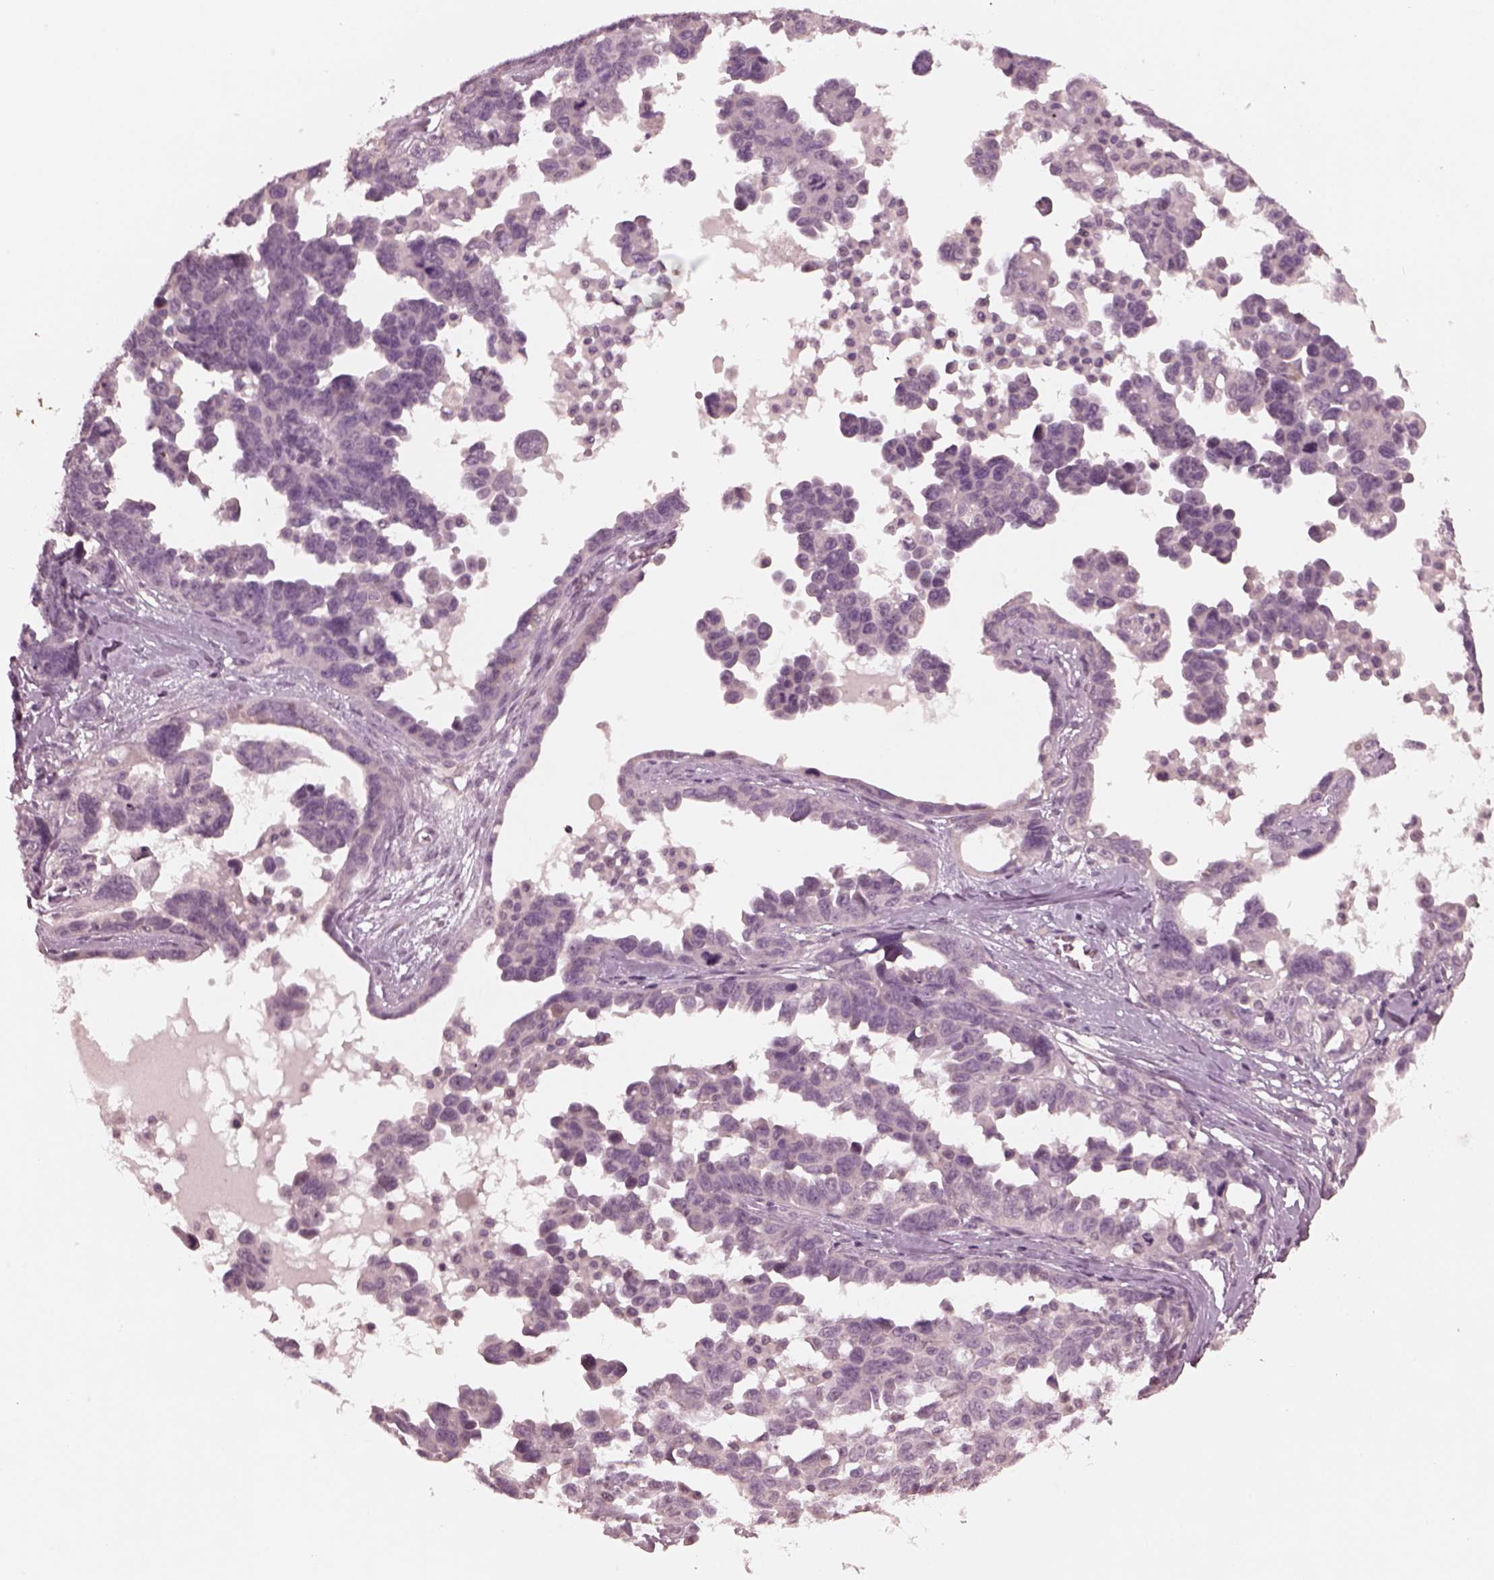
{"staining": {"intensity": "negative", "quantity": "none", "location": "none"}, "tissue": "ovarian cancer", "cell_type": "Tumor cells", "image_type": "cancer", "snomed": [{"axis": "morphology", "description": "Cystadenocarcinoma, serous, NOS"}, {"axis": "topography", "description": "Ovary"}], "caption": "Histopathology image shows no significant protein positivity in tumor cells of ovarian cancer (serous cystadenocarcinoma). Brightfield microscopy of IHC stained with DAB (3,3'-diaminobenzidine) (brown) and hematoxylin (blue), captured at high magnification.", "gene": "RGS7", "patient": {"sex": "female", "age": 69}}